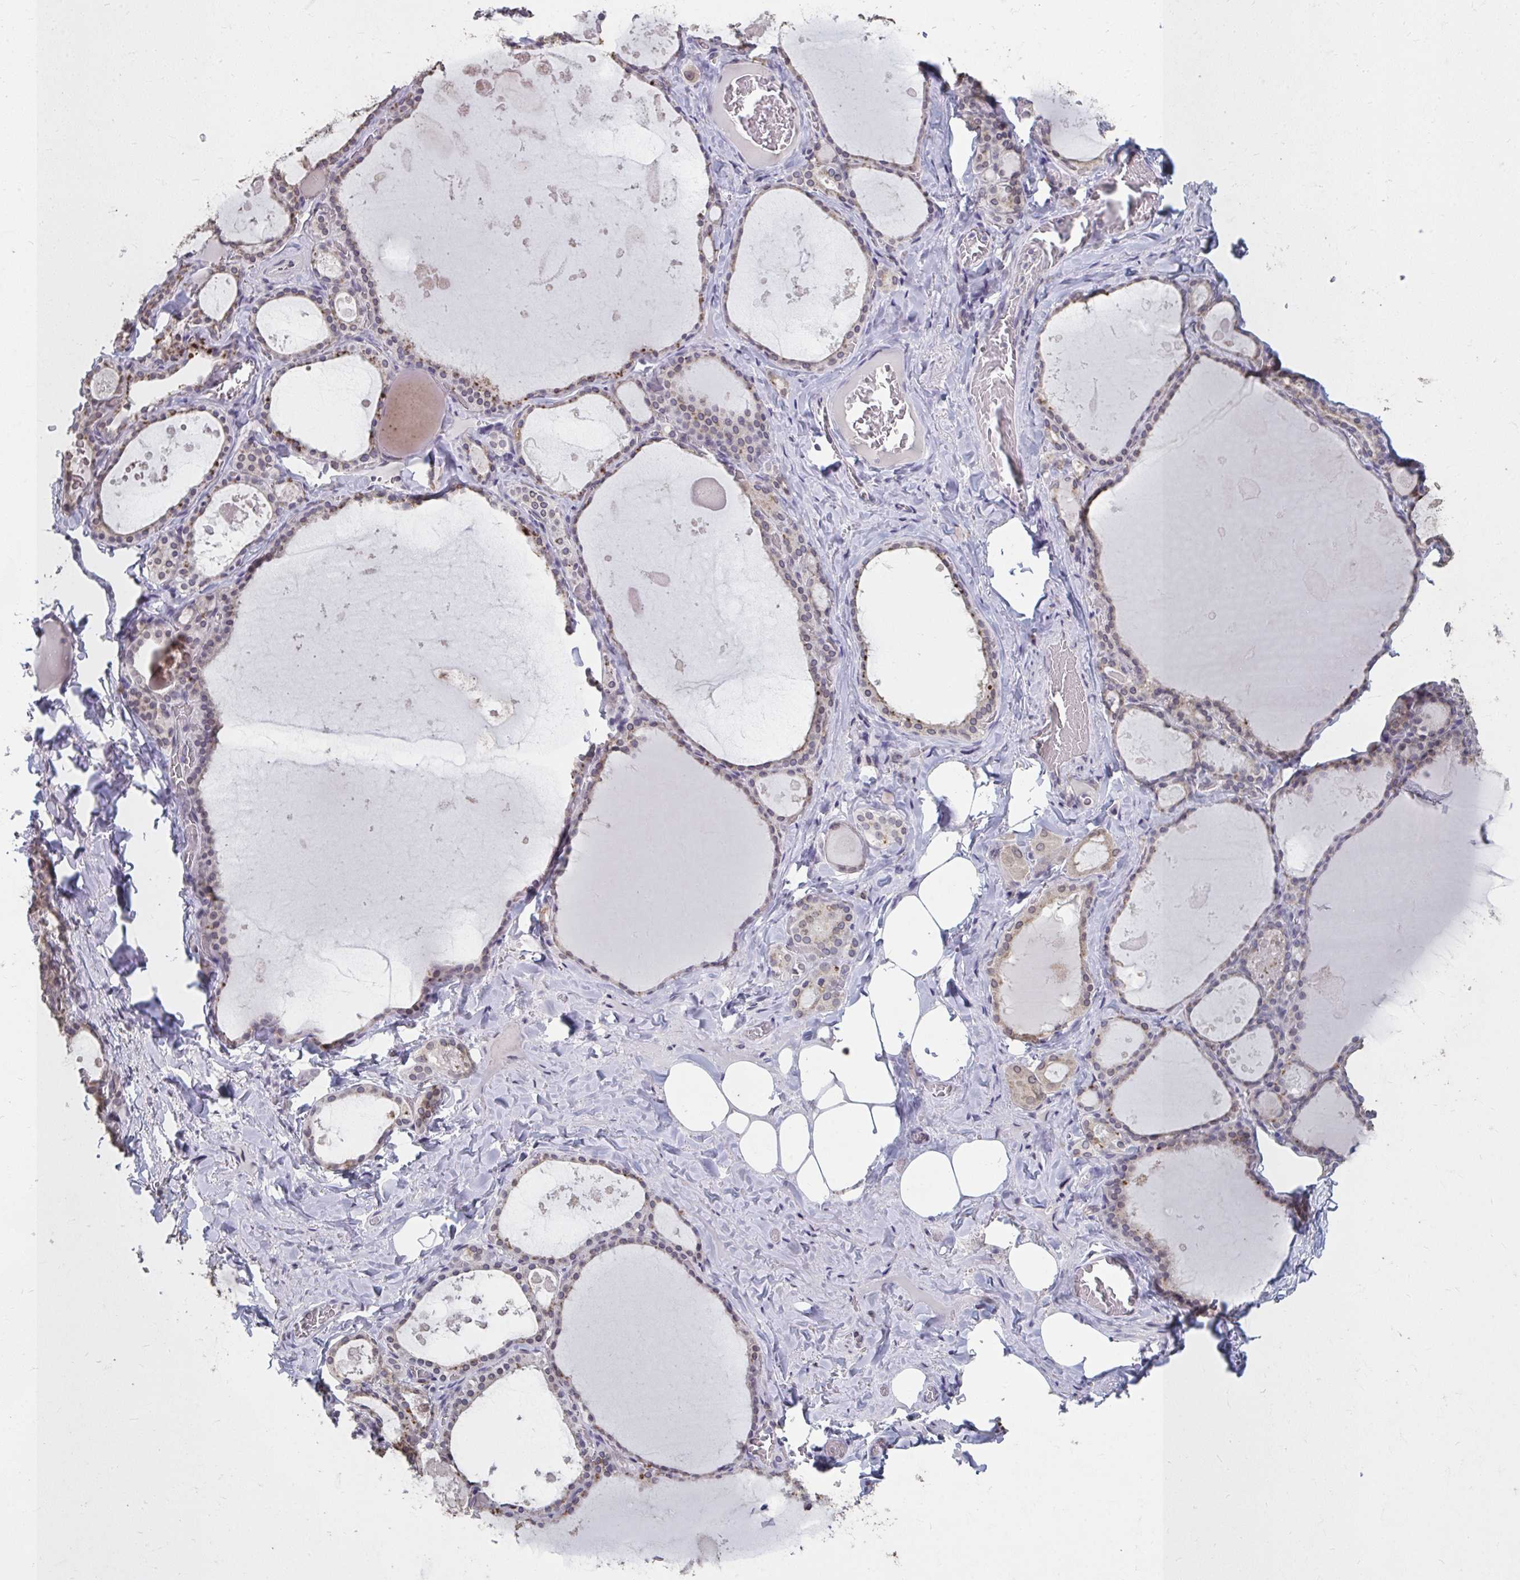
{"staining": {"intensity": "weak", "quantity": "<25%", "location": "nuclear"}, "tissue": "thyroid gland", "cell_type": "Glandular cells", "image_type": "normal", "snomed": [{"axis": "morphology", "description": "Normal tissue, NOS"}, {"axis": "topography", "description": "Thyroid gland"}], "caption": "Immunohistochemistry histopathology image of unremarkable thyroid gland: thyroid gland stained with DAB (3,3'-diaminobenzidine) demonstrates no significant protein staining in glandular cells. (Immunohistochemistry (ihc), brightfield microscopy, high magnification).", "gene": "NUP133", "patient": {"sex": "male", "age": 56}}